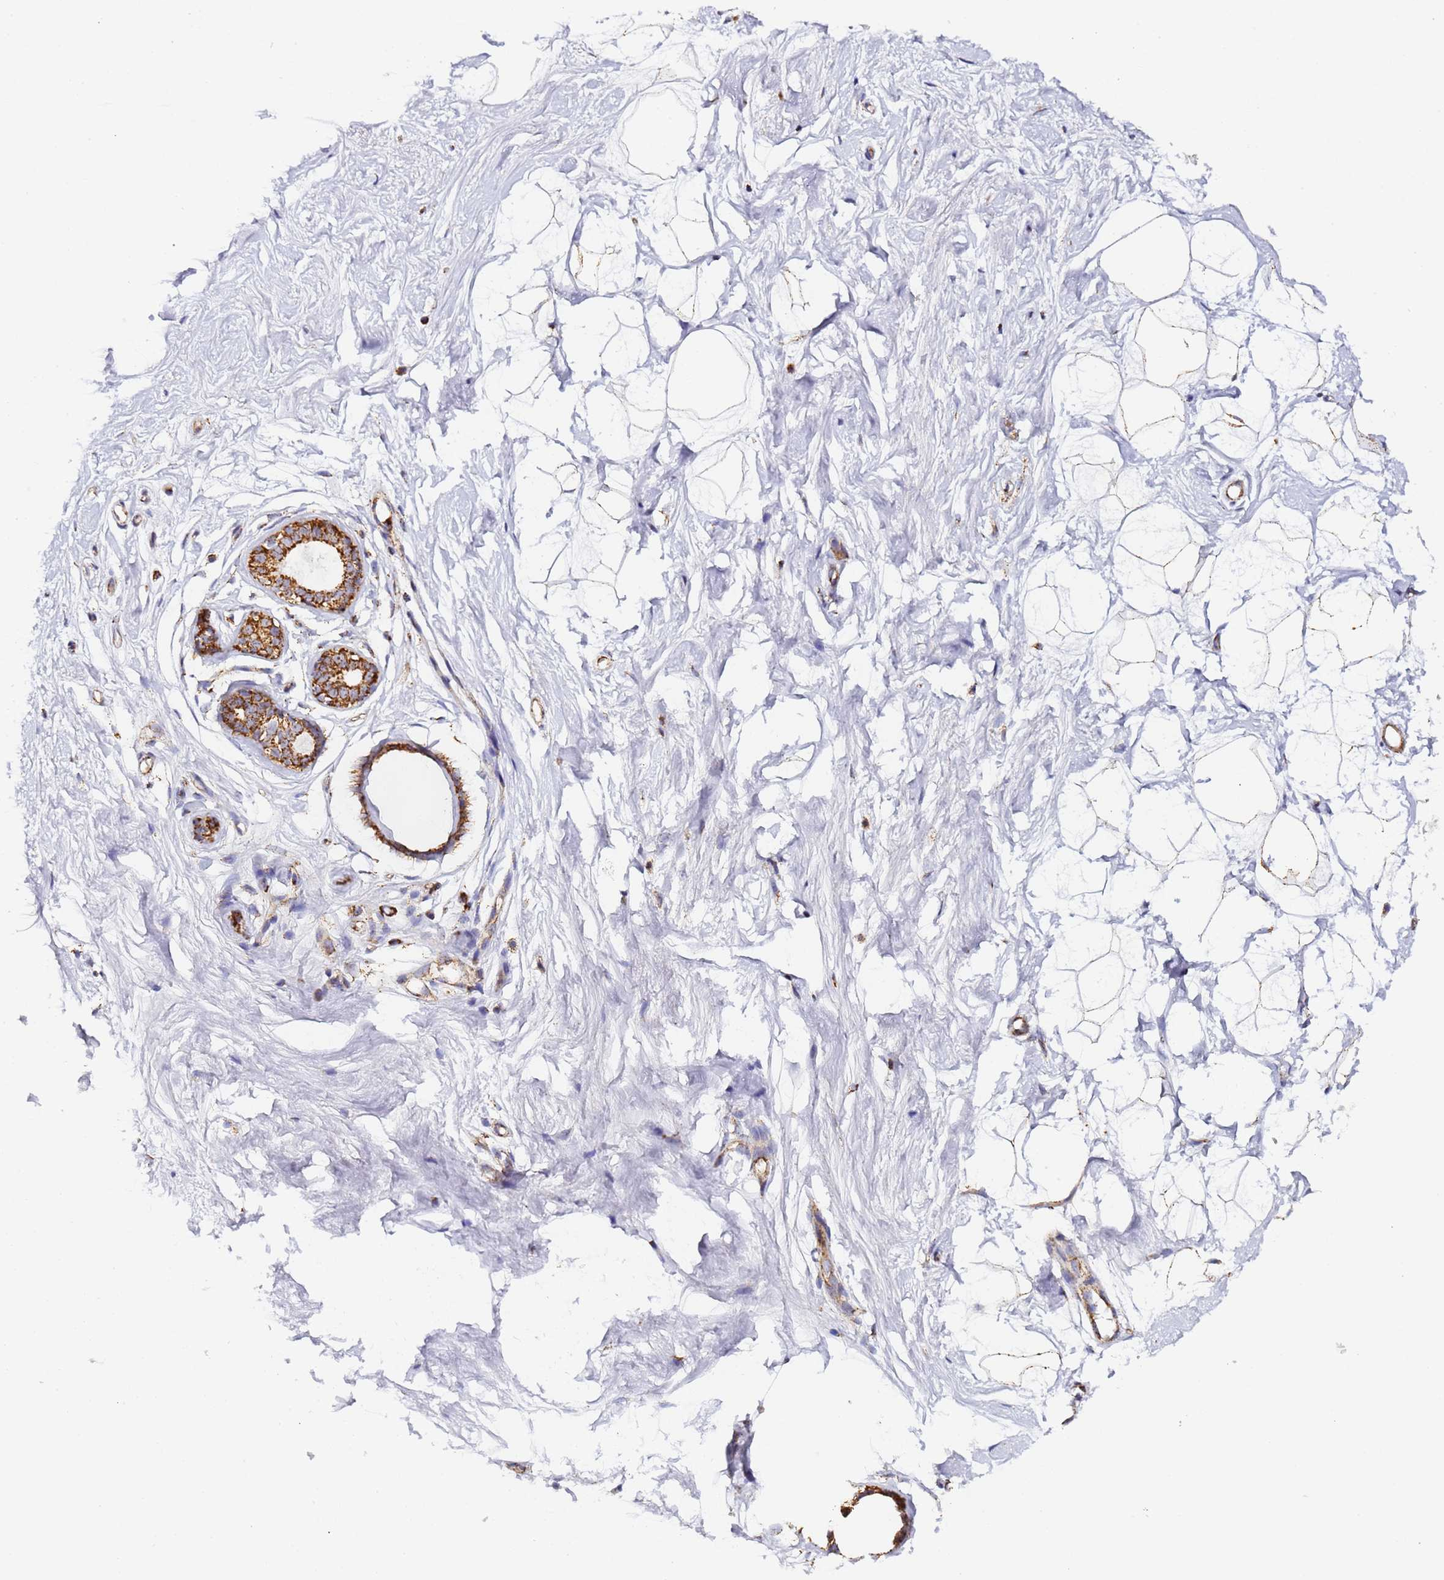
{"staining": {"intensity": "negative", "quantity": "none", "location": "none"}, "tissue": "breast", "cell_type": "Adipocytes", "image_type": "normal", "snomed": [{"axis": "morphology", "description": "Normal tissue, NOS"}, {"axis": "morphology", "description": "Adenoma, NOS"}, {"axis": "topography", "description": "Breast"}], "caption": "A high-resolution image shows immunohistochemistry (IHC) staining of normal breast, which exhibits no significant expression in adipocytes.", "gene": "FRG2B", "patient": {"sex": "female", "age": 23}}